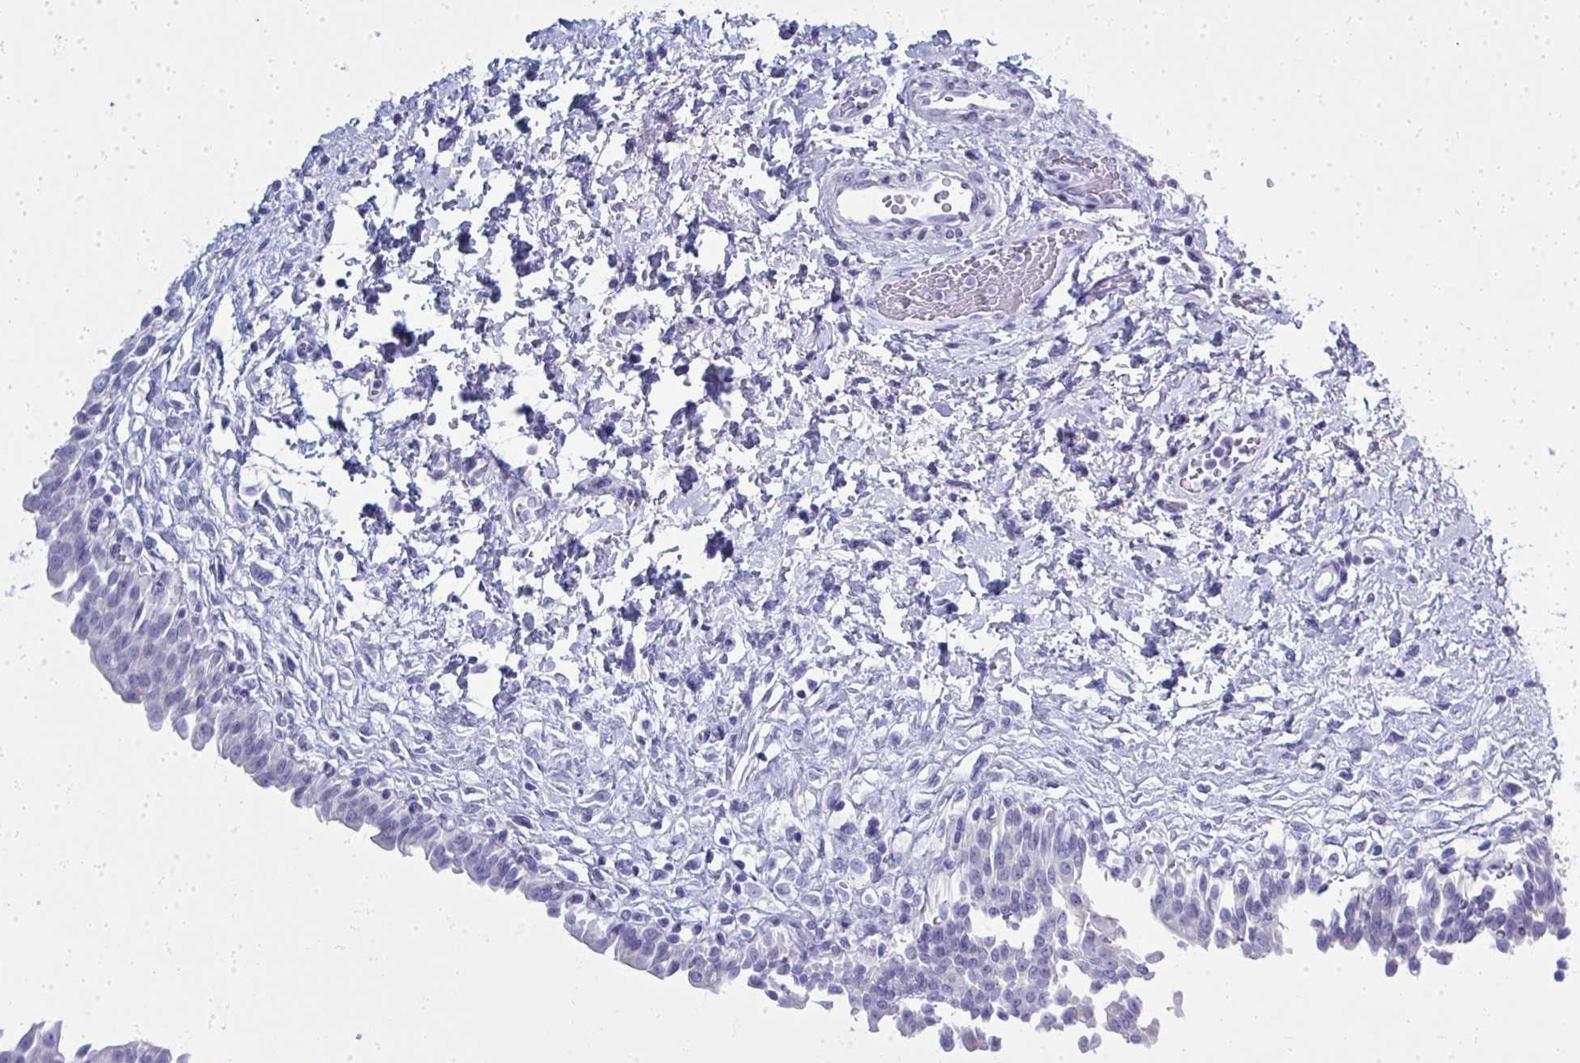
{"staining": {"intensity": "negative", "quantity": "none", "location": "none"}, "tissue": "urinary bladder", "cell_type": "Urothelial cells", "image_type": "normal", "snomed": [{"axis": "morphology", "description": "Normal tissue, NOS"}, {"axis": "topography", "description": "Urinary bladder"}], "caption": "Immunohistochemistry (IHC) image of benign urinary bladder: human urinary bladder stained with DAB (3,3'-diaminobenzidine) exhibits no significant protein positivity in urothelial cells.", "gene": "QDPR", "patient": {"sex": "male", "age": 37}}